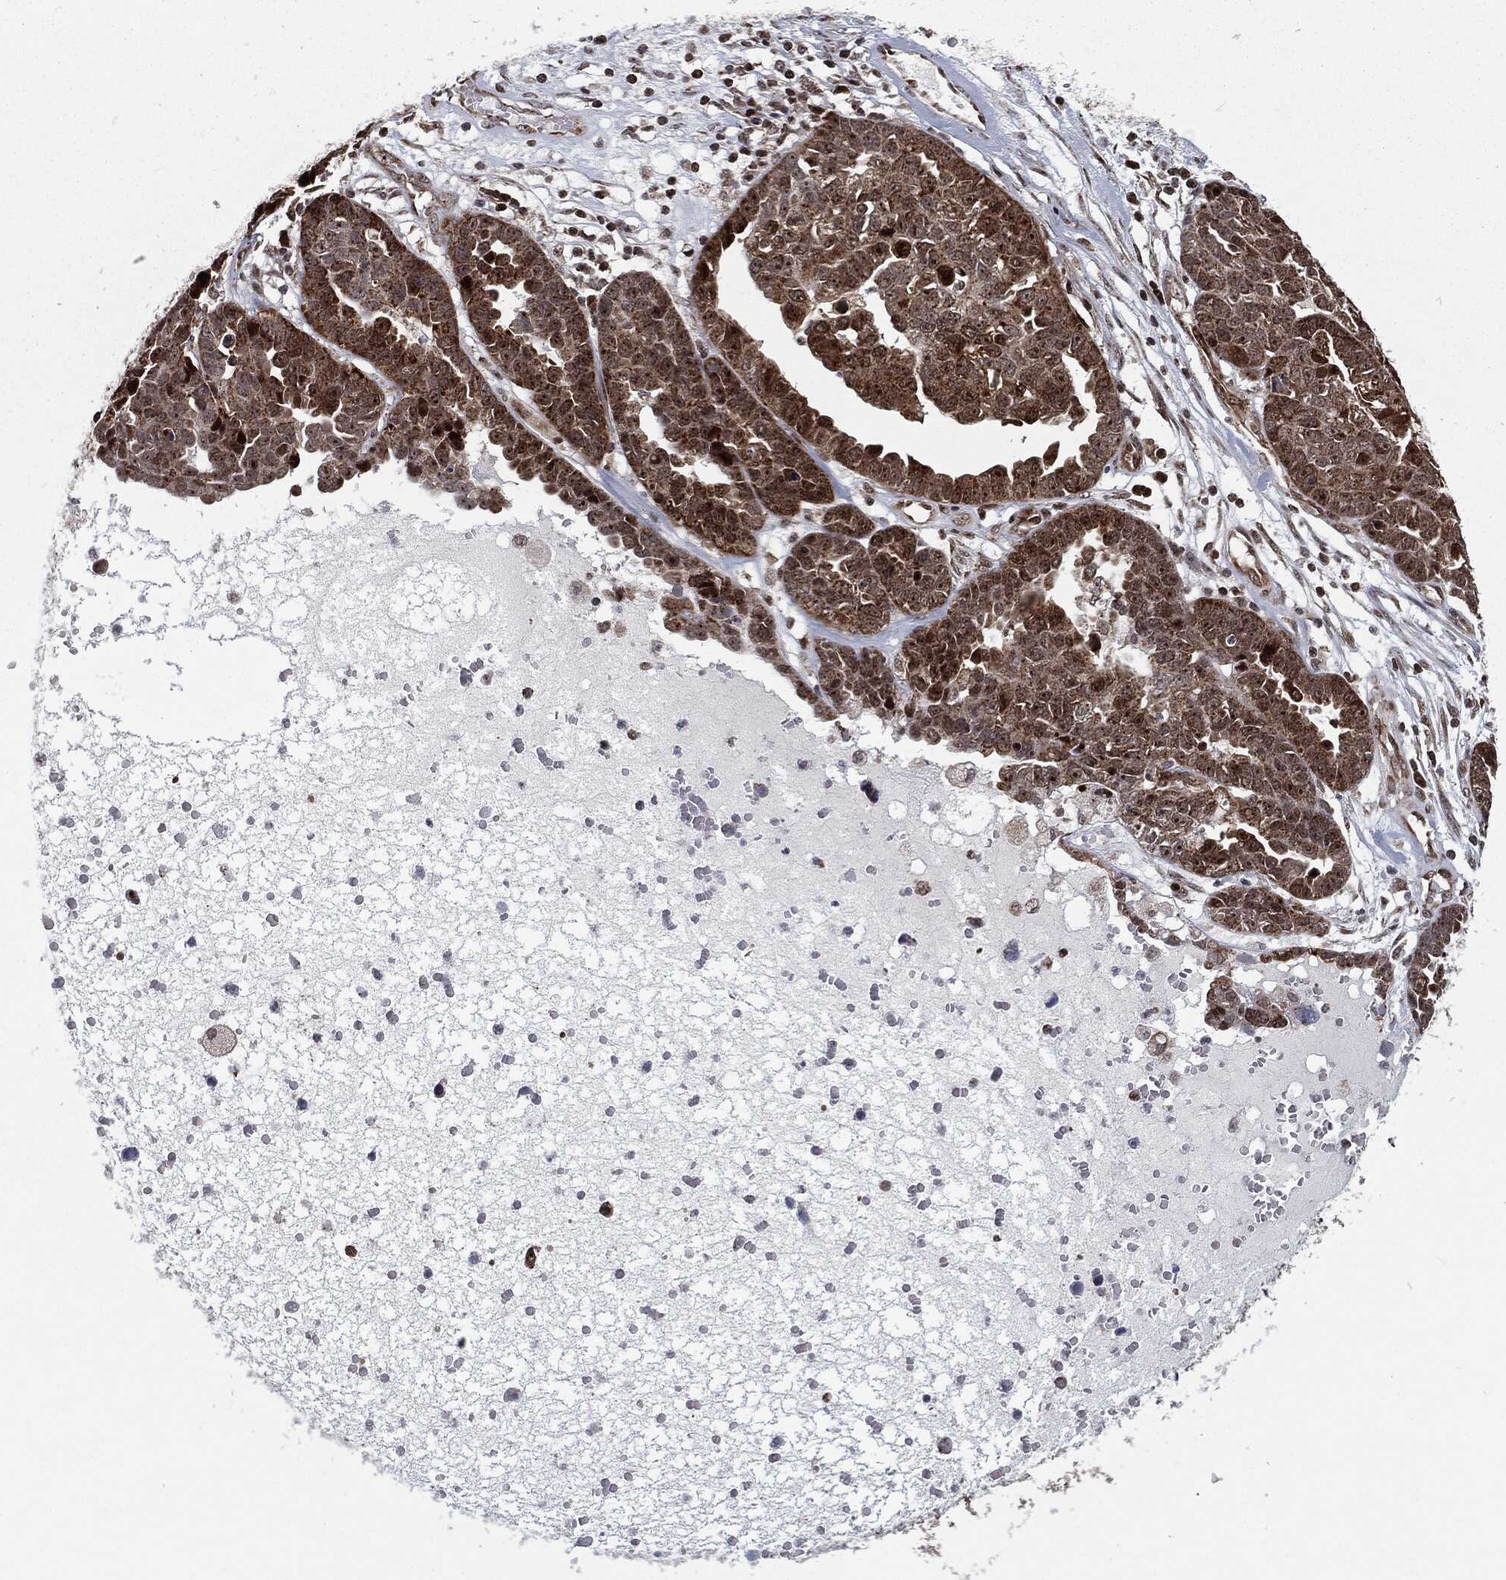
{"staining": {"intensity": "moderate", "quantity": "25%-75%", "location": "cytoplasmic/membranous"}, "tissue": "ovarian cancer", "cell_type": "Tumor cells", "image_type": "cancer", "snomed": [{"axis": "morphology", "description": "Cystadenocarcinoma, serous, NOS"}, {"axis": "topography", "description": "Ovary"}], "caption": "Immunohistochemical staining of human ovarian cancer reveals medium levels of moderate cytoplasmic/membranous protein expression in about 25%-75% of tumor cells. (Brightfield microscopy of DAB IHC at high magnification).", "gene": "CHCHD2", "patient": {"sex": "female", "age": 87}}